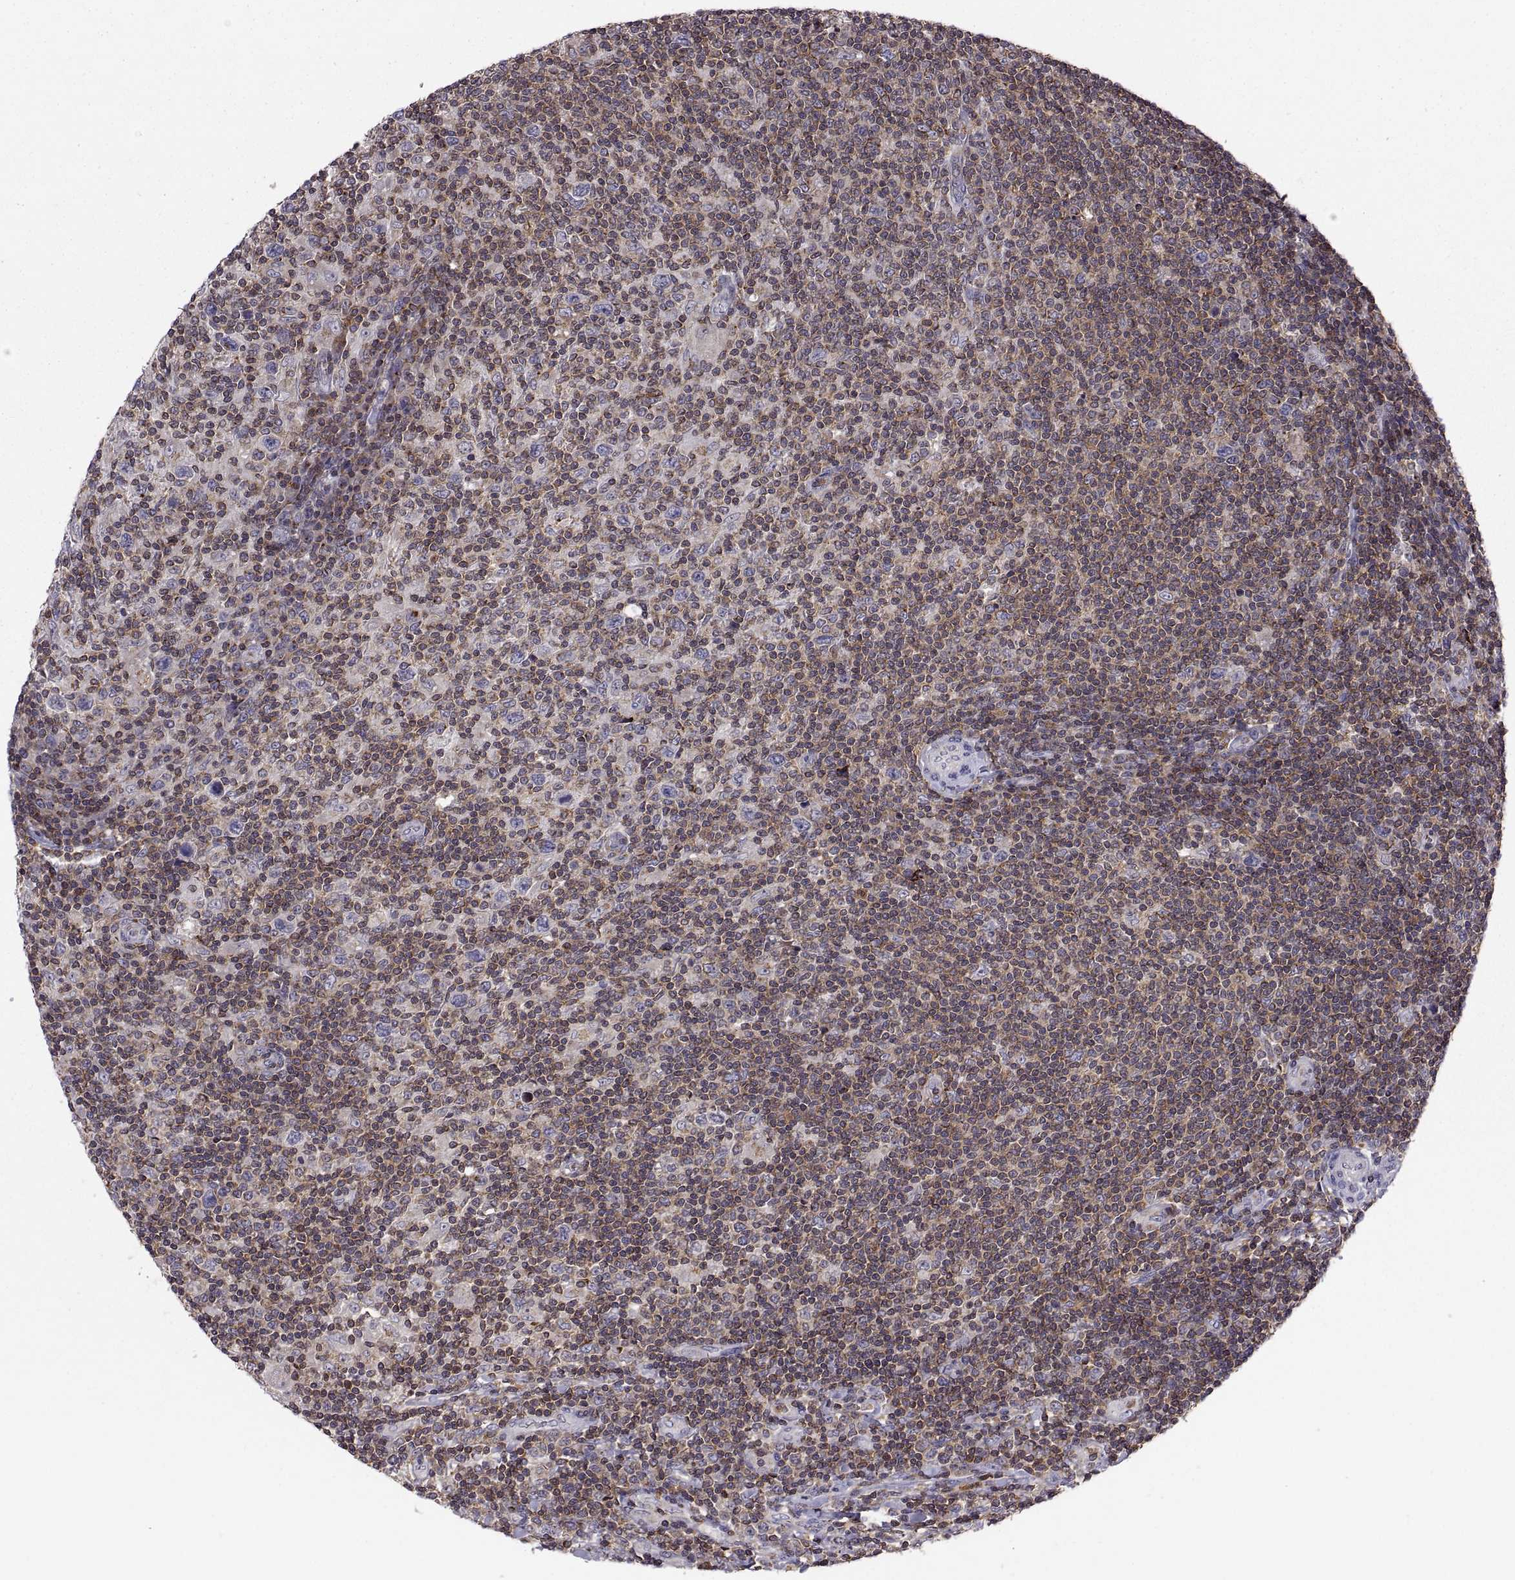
{"staining": {"intensity": "negative", "quantity": "none", "location": "none"}, "tissue": "lymphoma", "cell_type": "Tumor cells", "image_type": "cancer", "snomed": [{"axis": "morphology", "description": "Hodgkin's disease, NOS"}, {"axis": "topography", "description": "Lymph node"}], "caption": "Human Hodgkin's disease stained for a protein using IHC demonstrates no staining in tumor cells.", "gene": "ACAP1", "patient": {"sex": "male", "age": 40}}